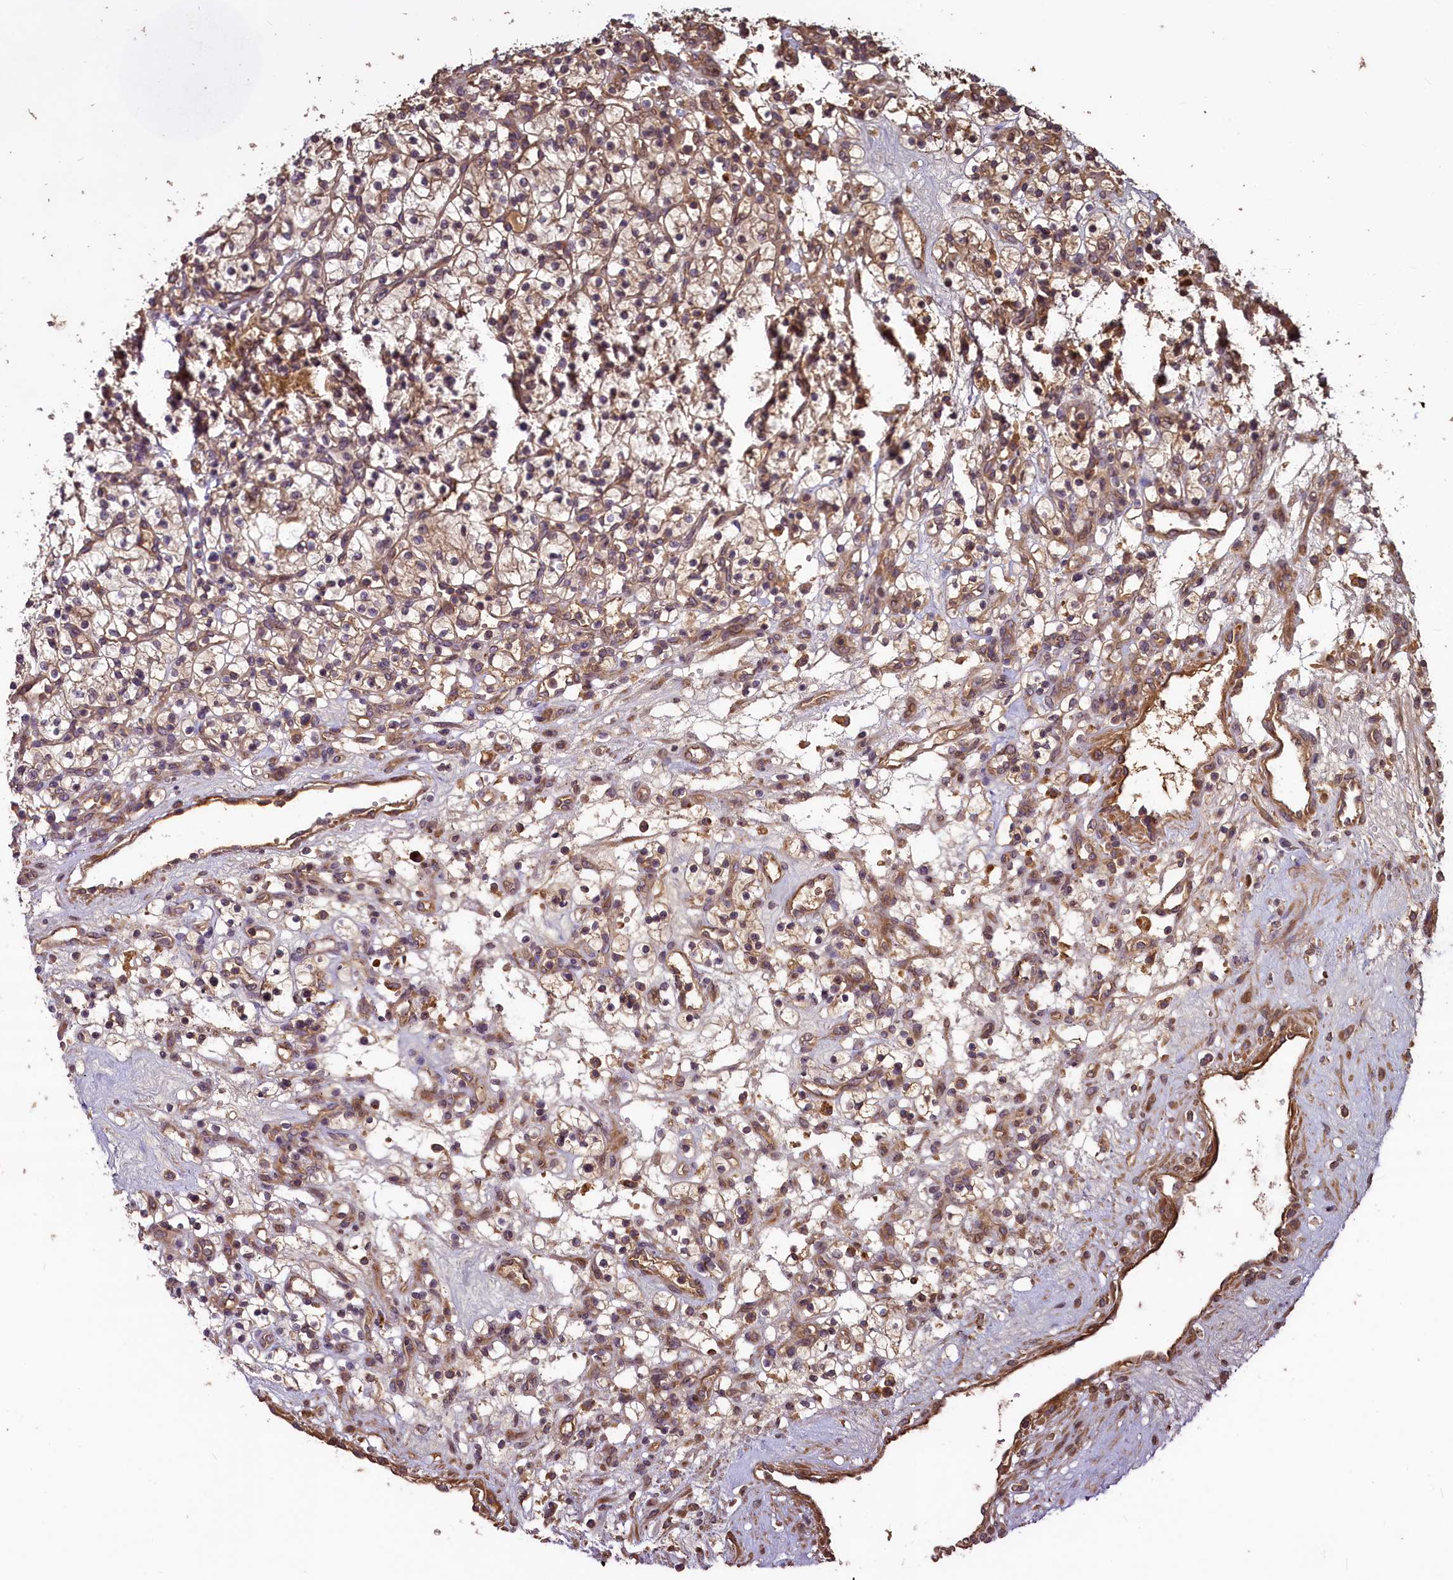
{"staining": {"intensity": "moderate", "quantity": ">75%", "location": "cytoplasmic/membranous"}, "tissue": "renal cancer", "cell_type": "Tumor cells", "image_type": "cancer", "snomed": [{"axis": "morphology", "description": "Adenocarcinoma, NOS"}, {"axis": "topography", "description": "Kidney"}], "caption": "Protein staining of adenocarcinoma (renal) tissue reveals moderate cytoplasmic/membranous positivity in about >75% of tumor cells.", "gene": "NUDT6", "patient": {"sex": "female", "age": 57}}